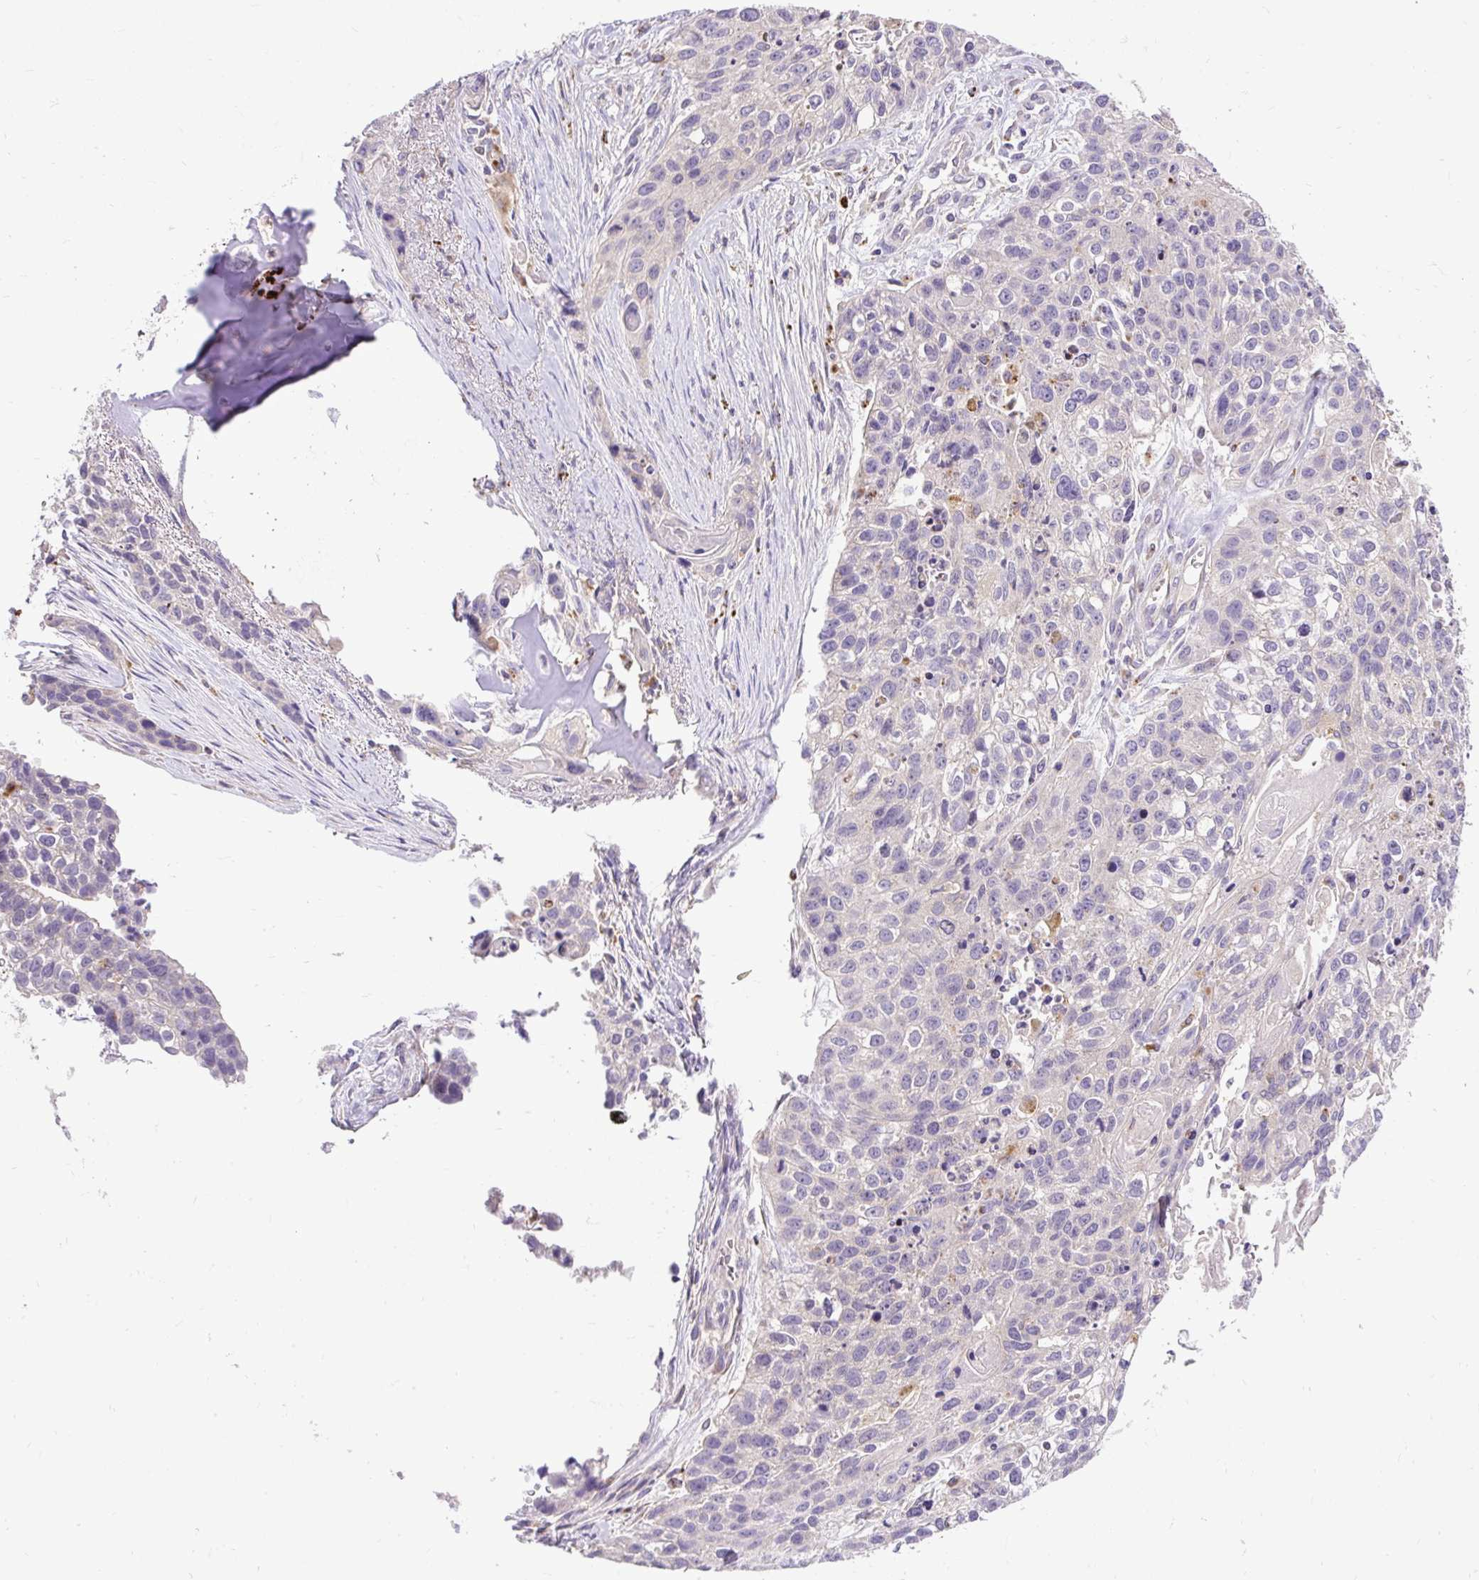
{"staining": {"intensity": "negative", "quantity": "none", "location": "none"}, "tissue": "lung cancer", "cell_type": "Tumor cells", "image_type": "cancer", "snomed": [{"axis": "morphology", "description": "Squamous cell carcinoma, NOS"}, {"axis": "topography", "description": "Lung"}], "caption": "Micrograph shows no significant protein staining in tumor cells of lung squamous cell carcinoma.", "gene": "HEXB", "patient": {"sex": "male", "age": 74}}